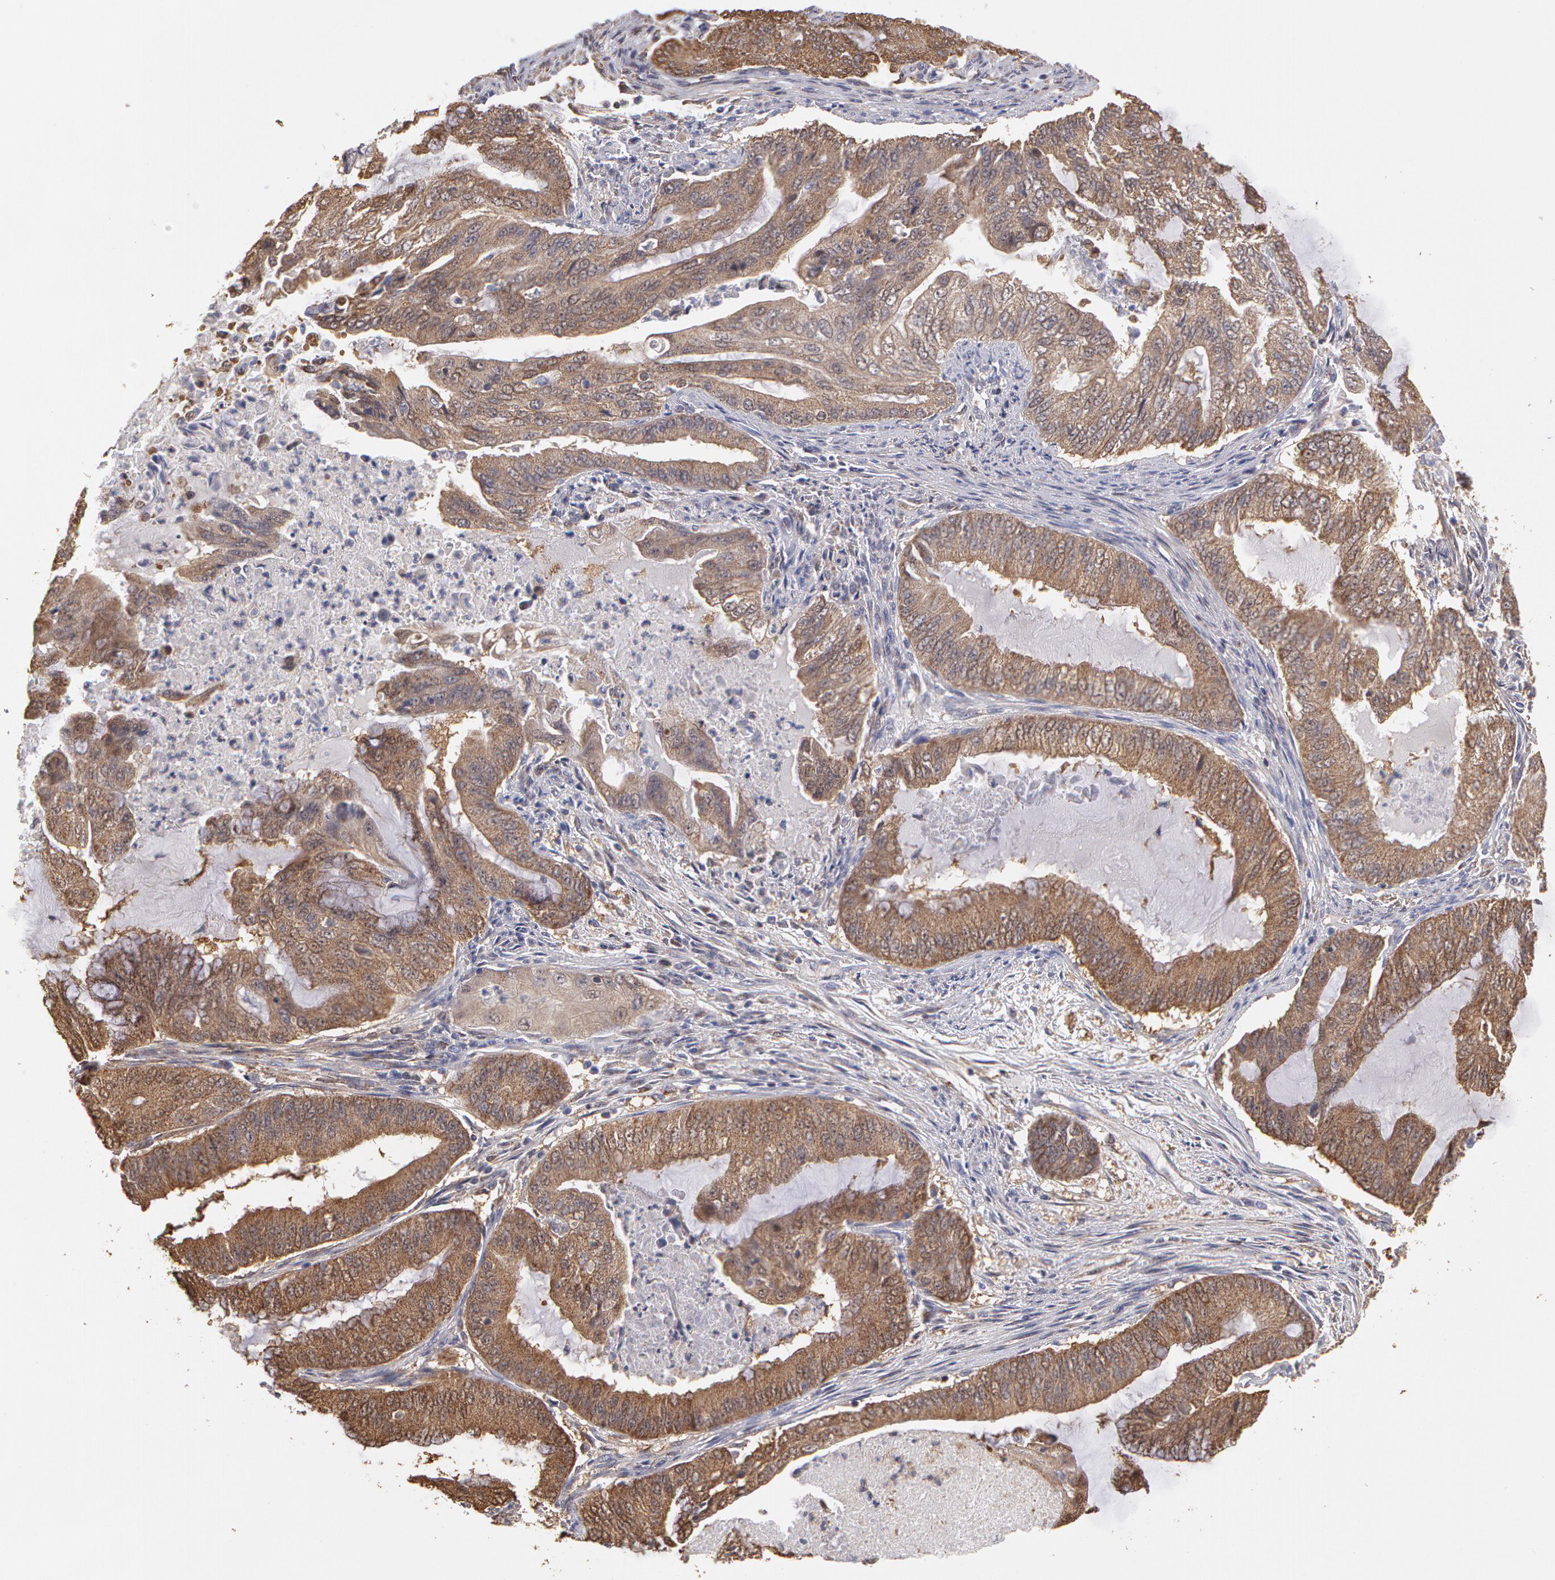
{"staining": {"intensity": "moderate", "quantity": ">75%", "location": "cytoplasmic/membranous"}, "tissue": "endometrial cancer", "cell_type": "Tumor cells", "image_type": "cancer", "snomed": [{"axis": "morphology", "description": "Adenocarcinoma, NOS"}, {"axis": "topography", "description": "Endometrium"}], "caption": "Endometrial cancer tissue demonstrates moderate cytoplasmic/membranous expression in about >75% of tumor cells, visualized by immunohistochemistry.", "gene": "MPST", "patient": {"sex": "female", "age": 63}}